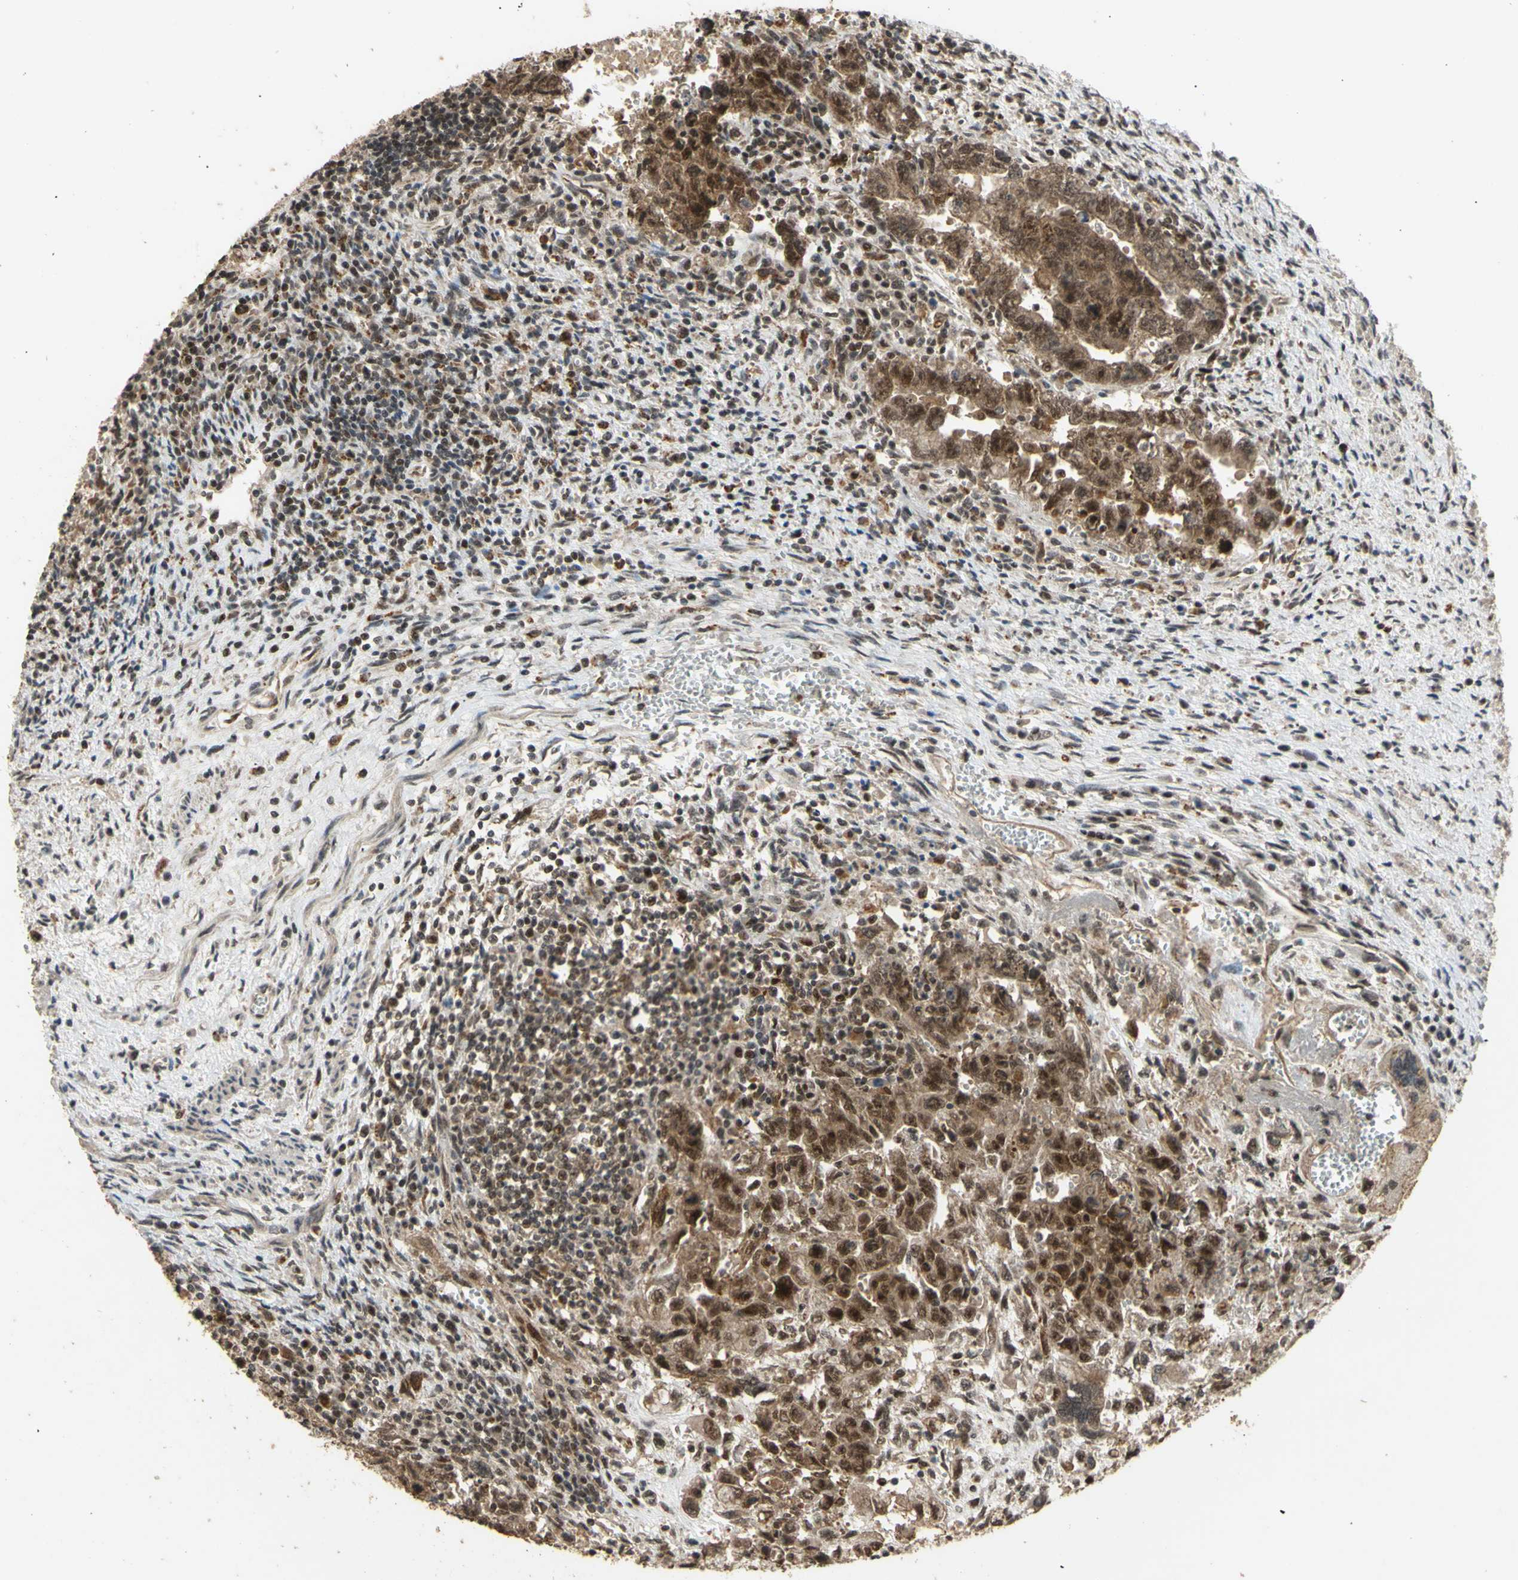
{"staining": {"intensity": "moderate", "quantity": ">75%", "location": "cytoplasmic/membranous"}, "tissue": "testis cancer", "cell_type": "Tumor cells", "image_type": "cancer", "snomed": [{"axis": "morphology", "description": "Carcinoma, Embryonal, NOS"}, {"axis": "topography", "description": "Testis"}], "caption": "Immunohistochemical staining of testis cancer (embryonal carcinoma) exhibits moderate cytoplasmic/membranous protein positivity in approximately >75% of tumor cells.", "gene": "GTF2E2", "patient": {"sex": "male", "age": 28}}